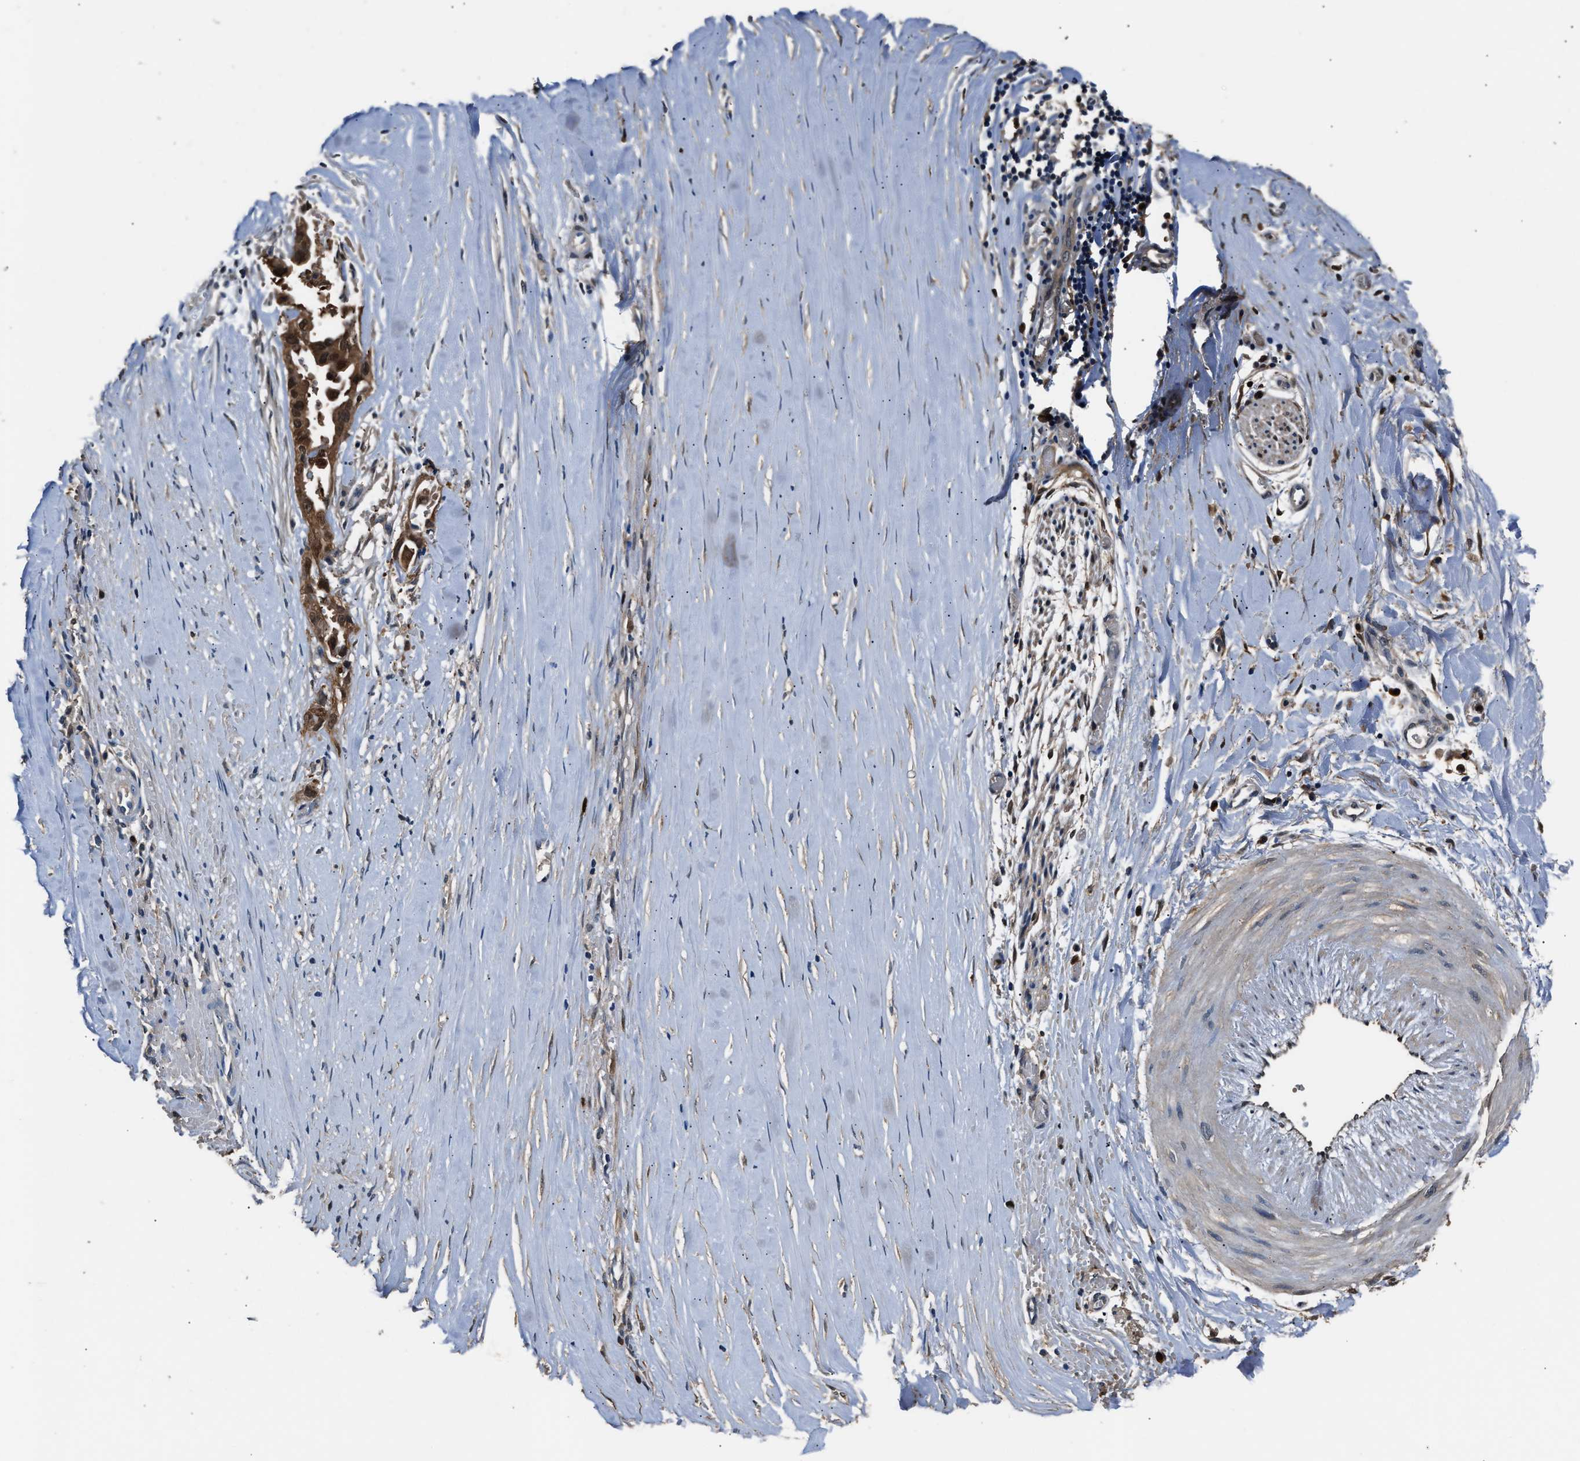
{"staining": {"intensity": "moderate", "quantity": ">75%", "location": "cytoplasmic/membranous"}, "tissue": "liver cancer", "cell_type": "Tumor cells", "image_type": "cancer", "snomed": [{"axis": "morphology", "description": "Cholangiocarcinoma"}, {"axis": "topography", "description": "Liver"}], "caption": "This histopathology image reveals immunohistochemistry (IHC) staining of human liver cholangiocarcinoma, with medium moderate cytoplasmic/membranous staining in about >75% of tumor cells.", "gene": "GSTP1", "patient": {"sex": "female", "age": 70}}